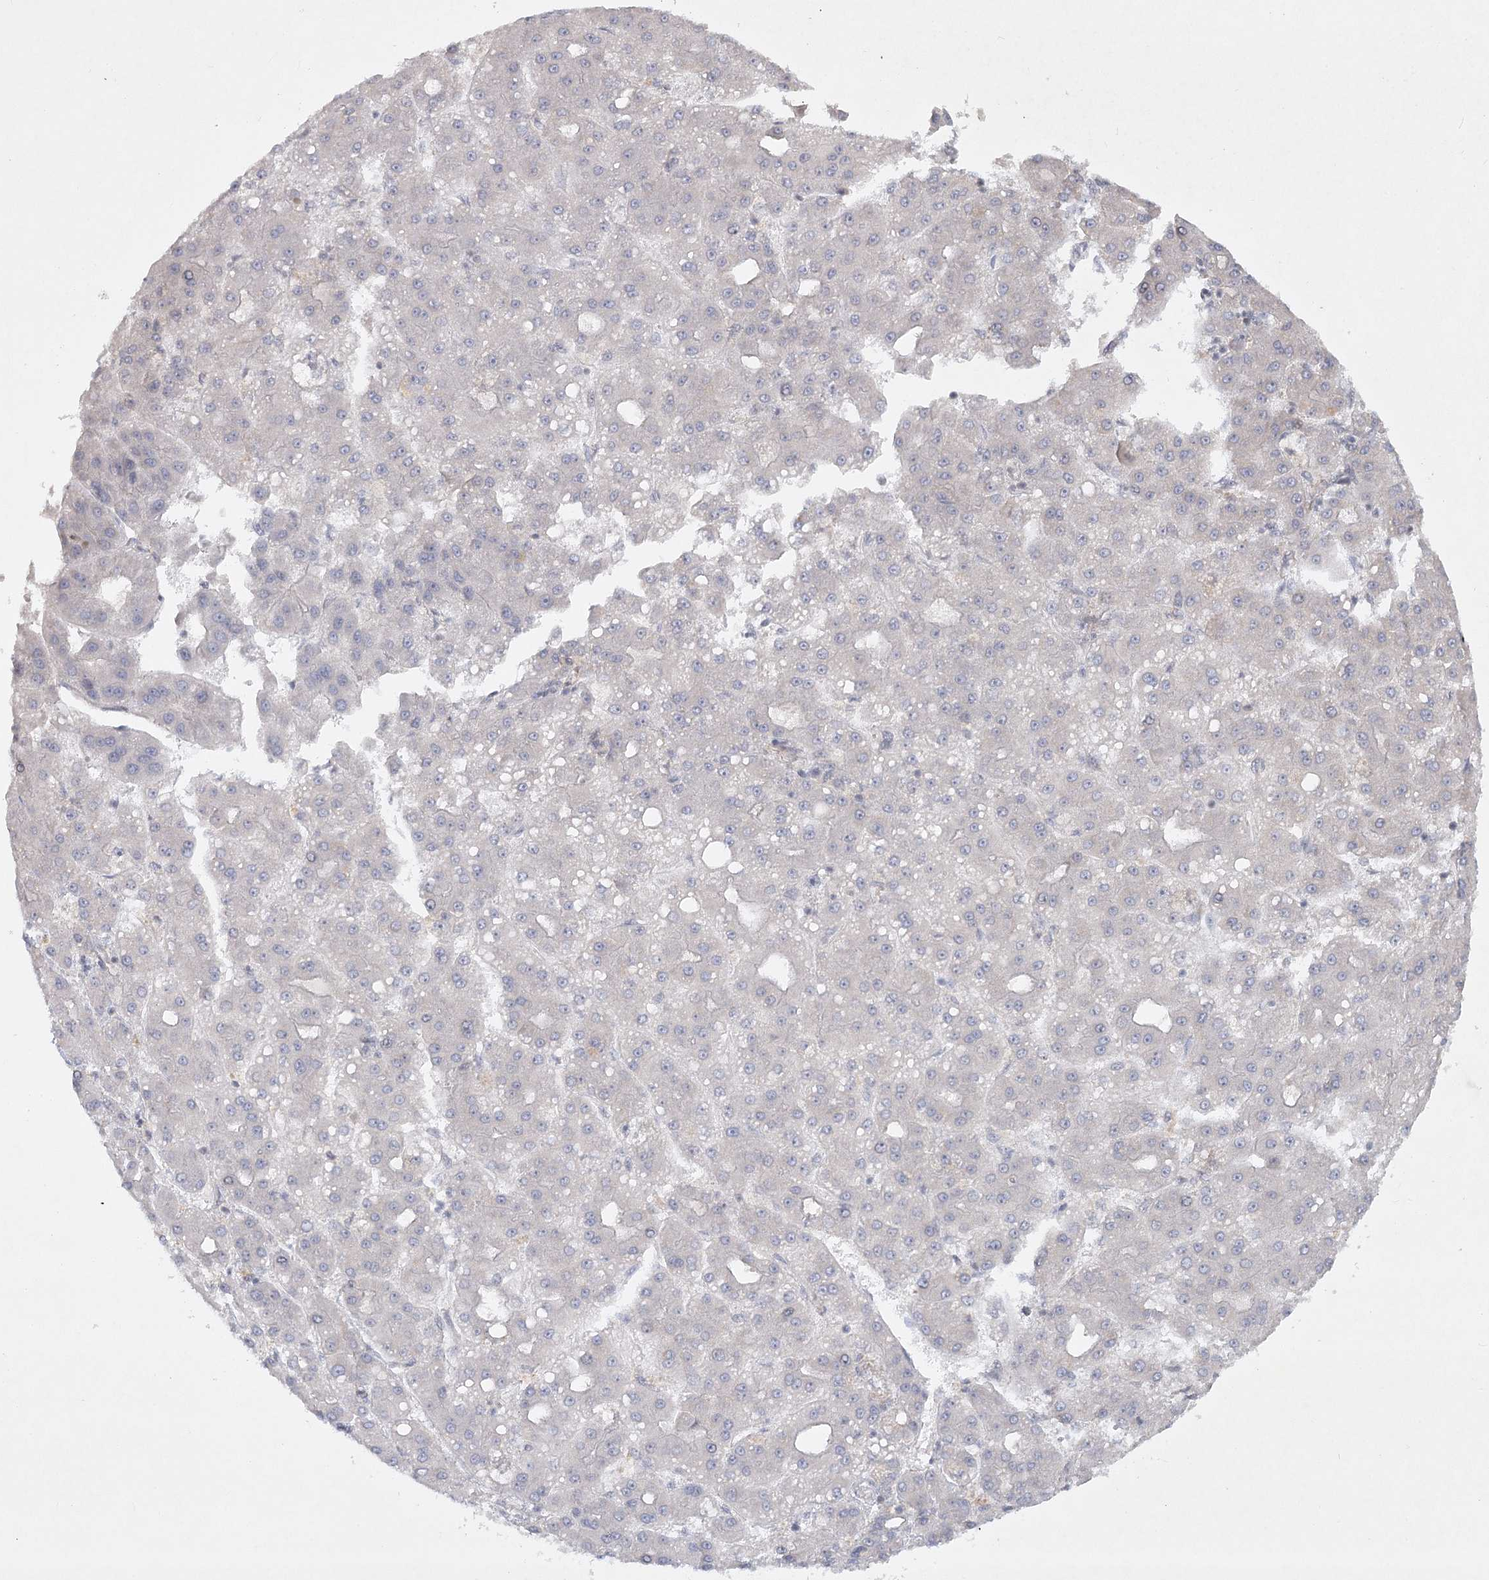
{"staining": {"intensity": "negative", "quantity": "none", "location": "none"}, "tissue": "liver cancer", "cell_type": "Tumor cells", "image_type": "cancer", "snomed": [{"axis": "morphology", "description": "Carcinoma, Hepatocellular, NOS"}, {"axis": "topography", "description": "Liver"}], "caption": "Immunohistochemical staining of liver cancer (hepatocellular carcinoma) reveals no significant expression in tumor cells.", "gene": "SH2D3A", "patient": {"sex": "male", "age": 65}}